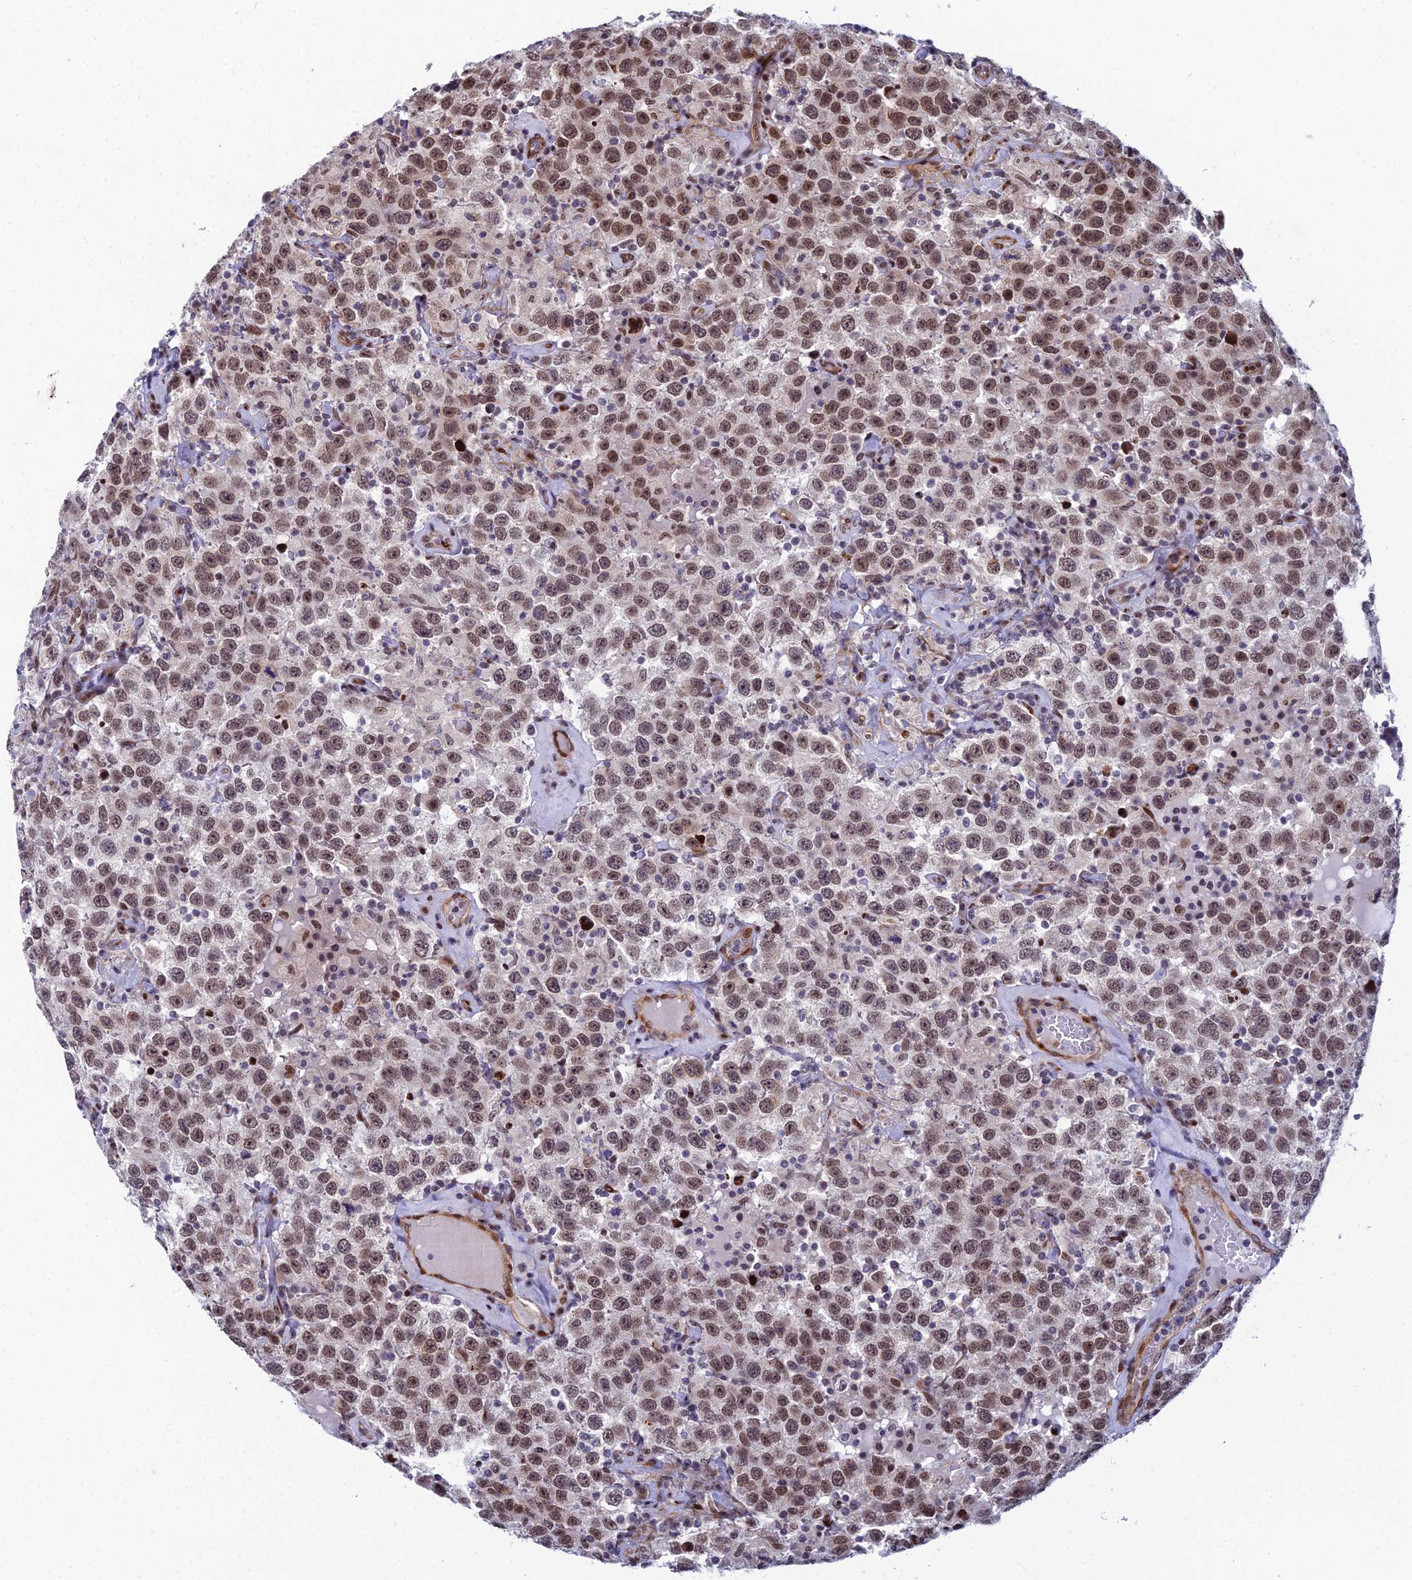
{"staining": {"intensity": "moderate", "quantity": "25%-75%", "location": "nuclear"}, "tissue": "testis cancer", "cell_type": "Tumor cells", "image_type": "cancer", "snomed": [{"axis": "morphology", "description": "Seminoma, NOS"}, {"axis": "topography", "description": "Testis"}], "caption": "Immunohistochemical staining of testis cancer exhibits moderate nuclear protein expression in about 25%-75% of tumor cells.", "gene": "ZNF668", "patient": {"sex": "male", "age": 41}}